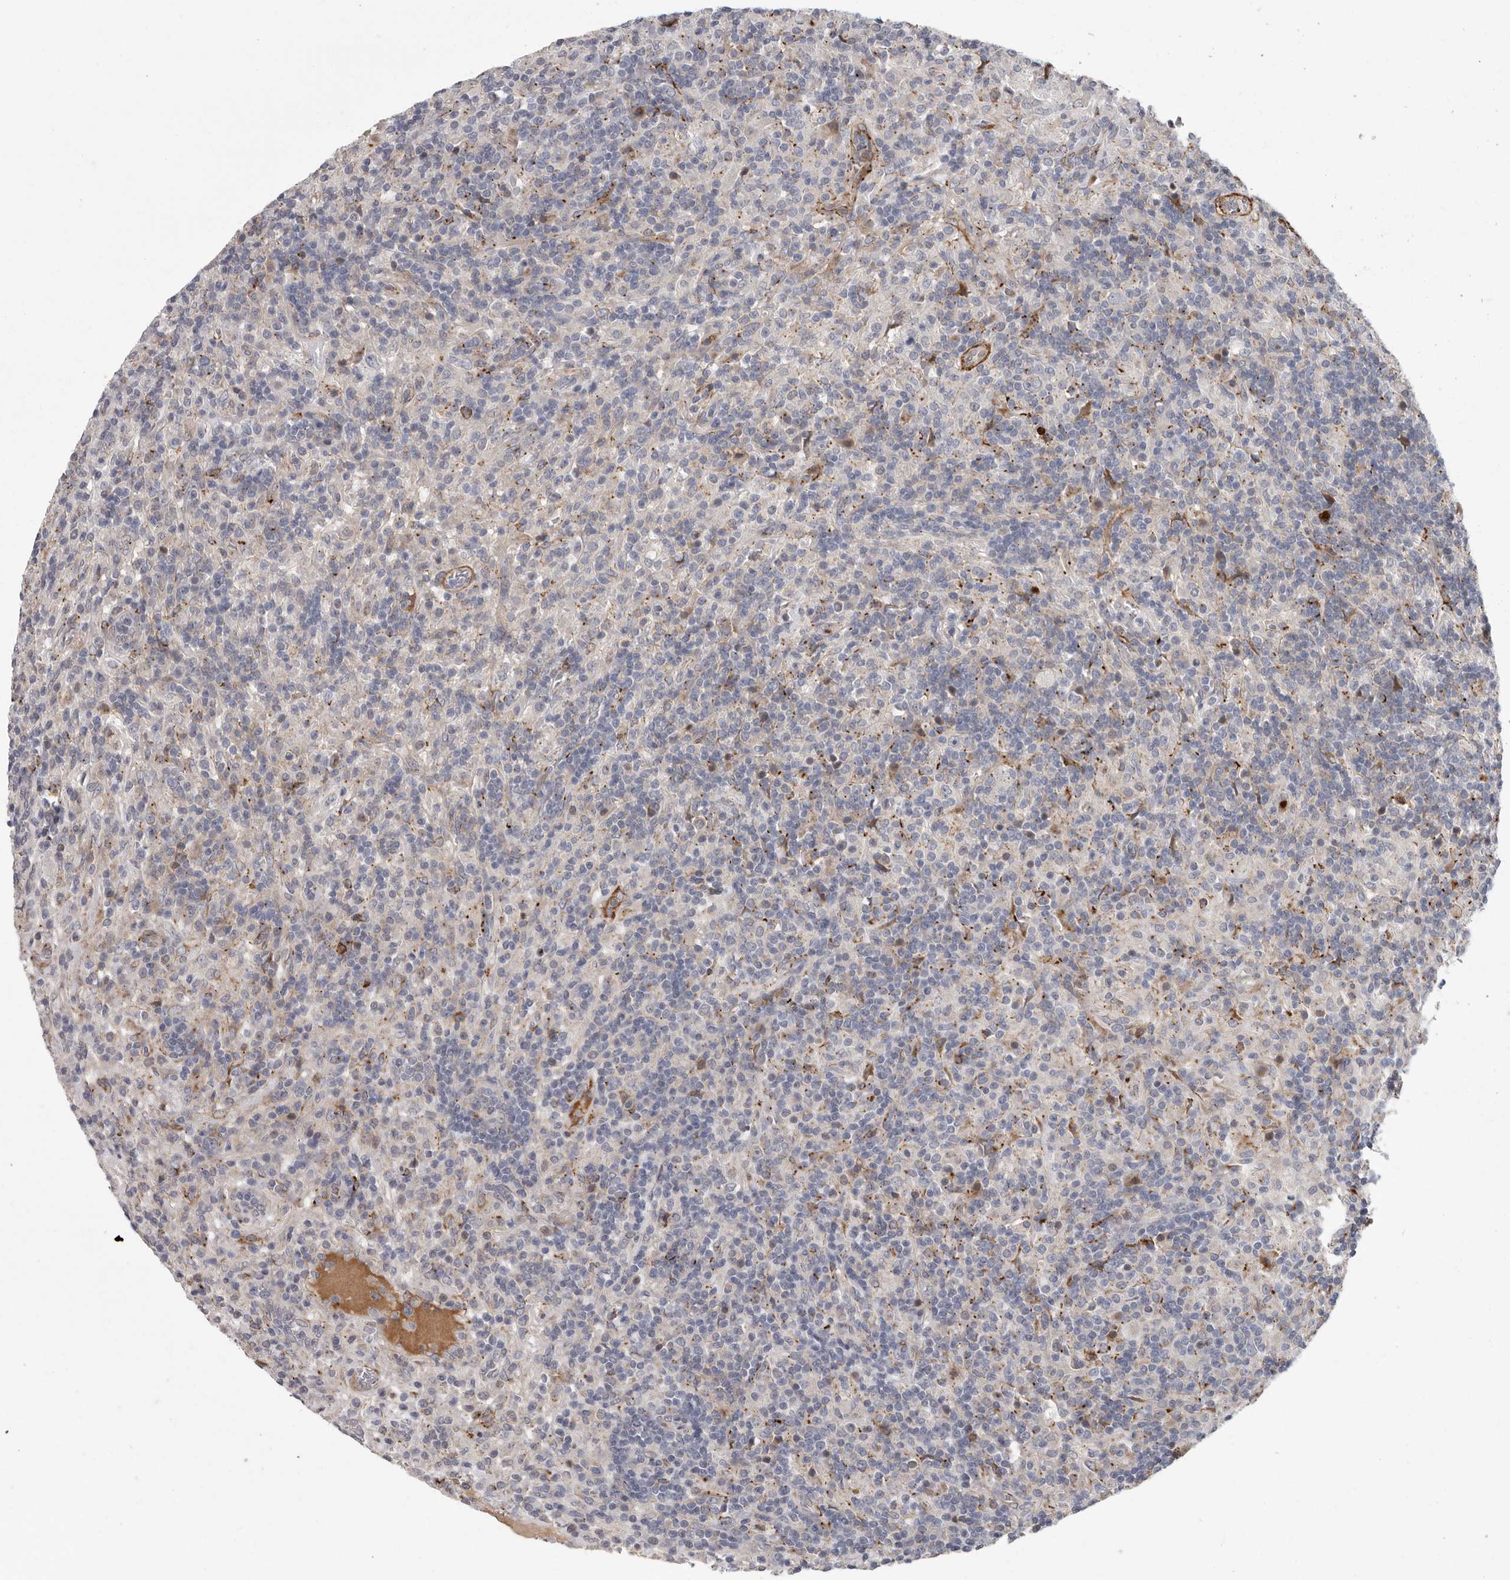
{"staining": {"intensity": "negative", "quantity": "none", "location": "none"}, "tissue": "lymphoma", "cell_type": "Tumor cells", "image_type": "cancer", "snomed": [{"axis": "morphology", "description": "Hodgkin's disease, NOS"}, {"axis": "topography", "description": "Lymph node"}], "caption": "Immunohistochemistry of human lymphoma exhibits no expression in tumor cells. (Brightfield microscopy of DAB immunohistochemistry at high magnification).", "gene": "ATXN3L", "patient": {"sex": "male", "age": 70}}